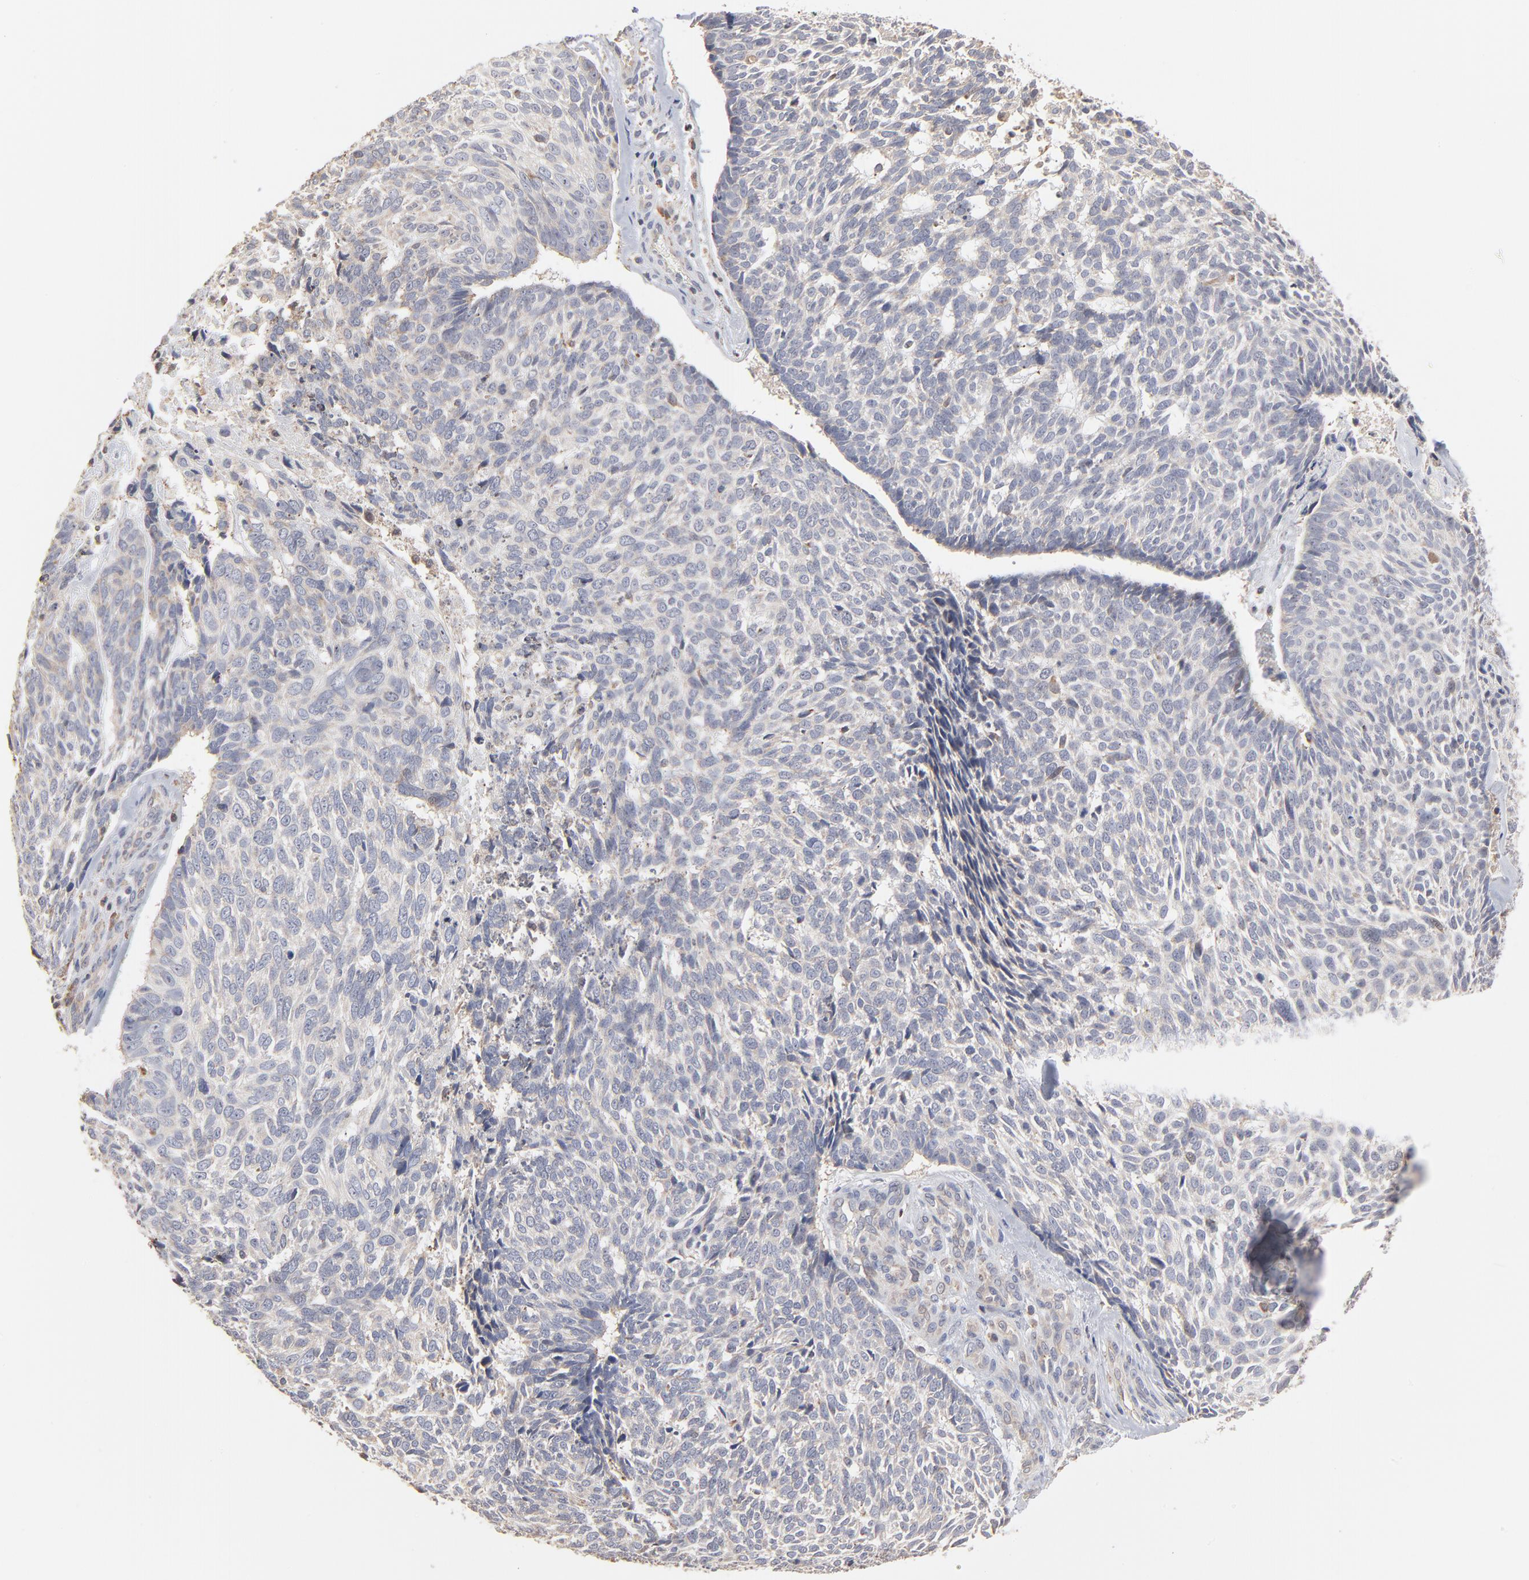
{"staining": {"intensity": "weak", "quantity": "25%-75%", "location": "cytoplasmic/membranous"}, "tissue": "skin cancer", "cell_type": "Tumor cells", "image_type": "cancer", "snomed": [{"axis": "morphology", "description": "Basal cell carcinoma"}, {"axis": "topography", "description": "Skin"}], "caption": "There is low levels of weak cytoplasmic/membranous staining in tumor cells of skin basal cell carcinoma, as demonstrated by immunohistochemical staining (brown color).", "gene": "RNF213", "patient": {"sex": "male", "age": 72}}